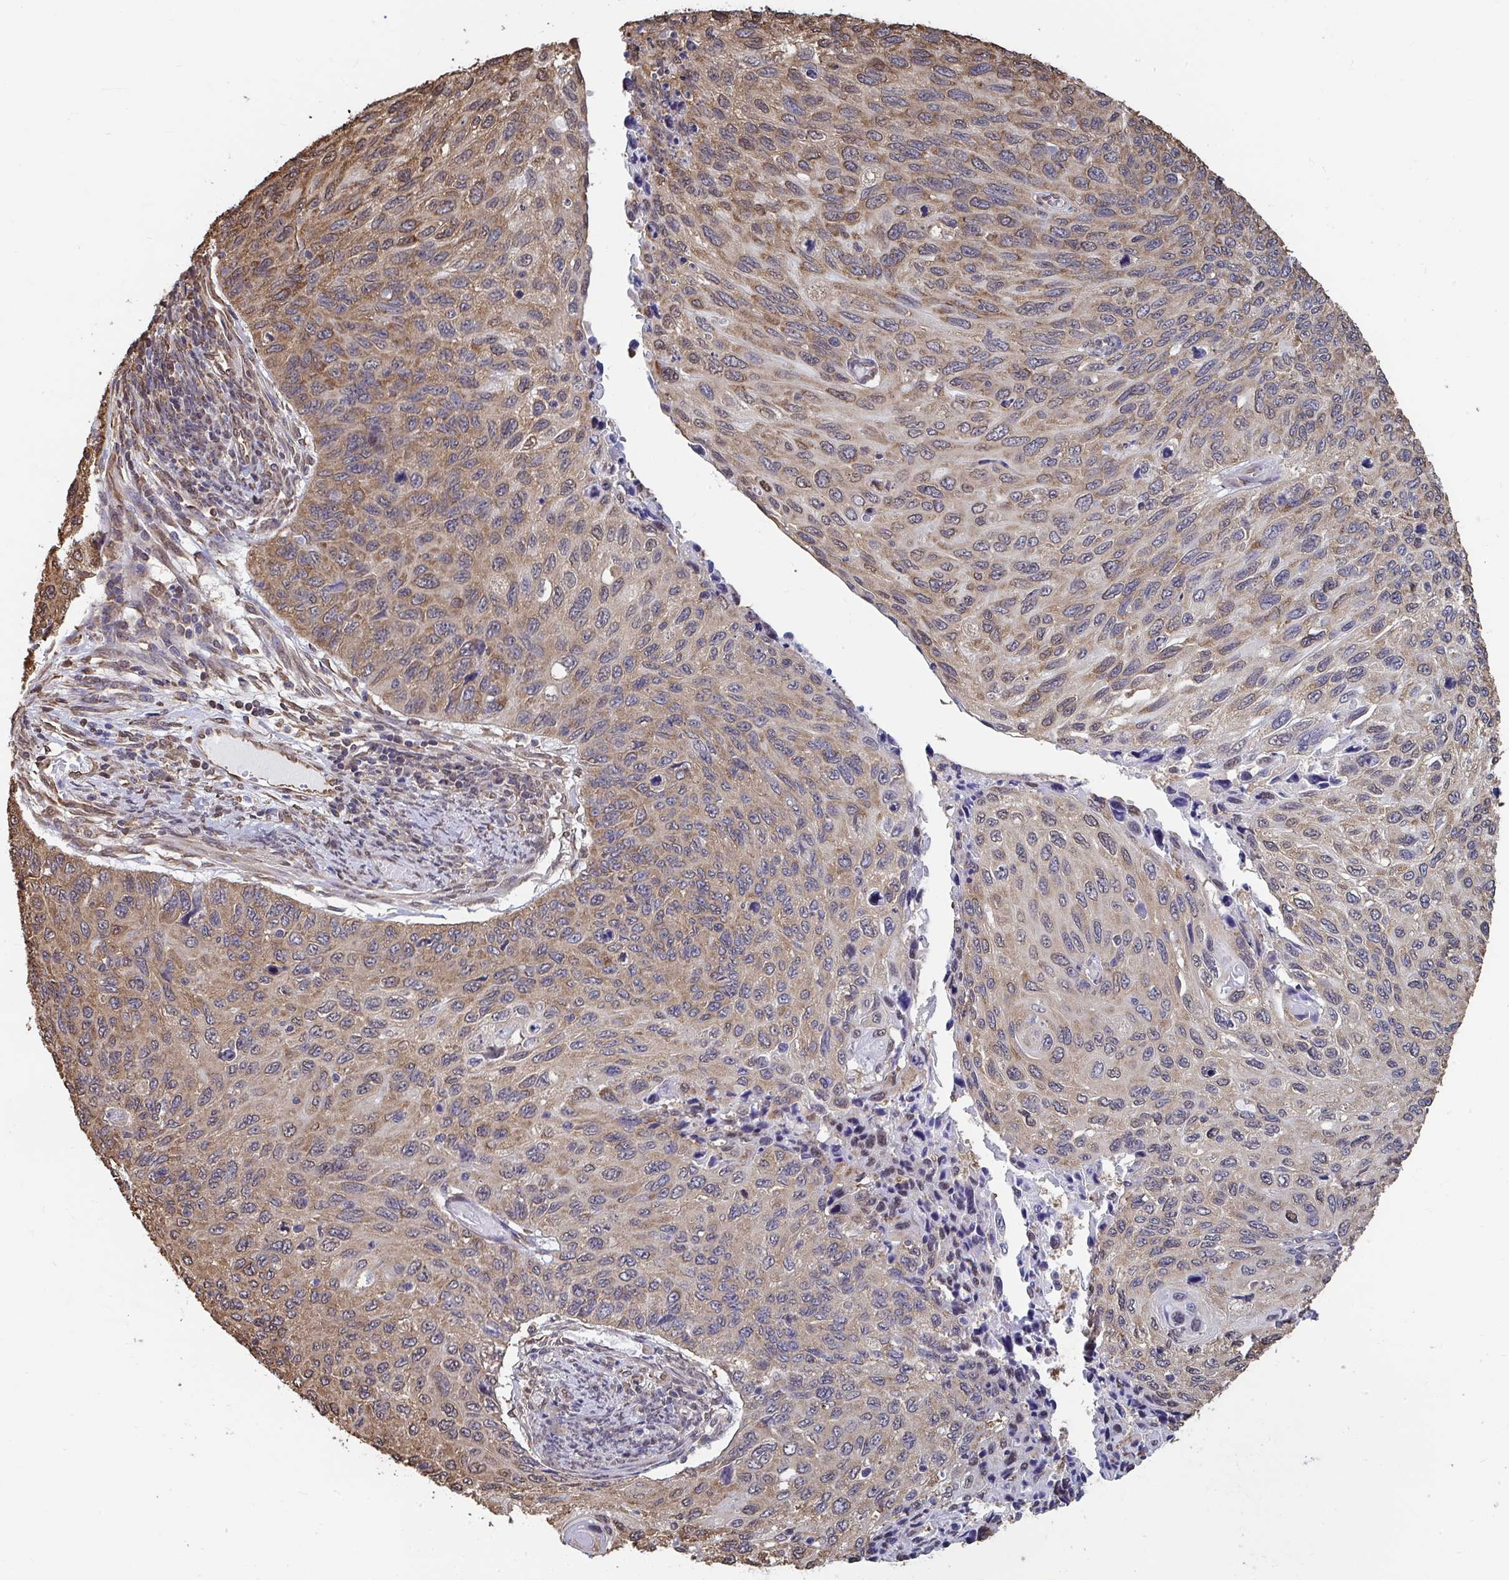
{"staining": {"intensity": "moderate", "quantity": ">75%", "location": "cytoplasmic/membranous"}, "tissue": "cervical cancer", "cell_type": "Tumor cells", "image_type": "cancer", "snomed": [{"axis": "morphology", "description": "Squamous cell carcinoma, NOS"}, {"axis": "topography", "description": "Cervix"}], "caption": "Immunohistochemistry of human cervical cancer (squamous cell carcinoma) shows medium levels of moderate cytoplasmic/membranous positivity in about >75% of tumor cells.", "gene": "SYNCRIP", "patient": {"sex": "female", "age": 70}}